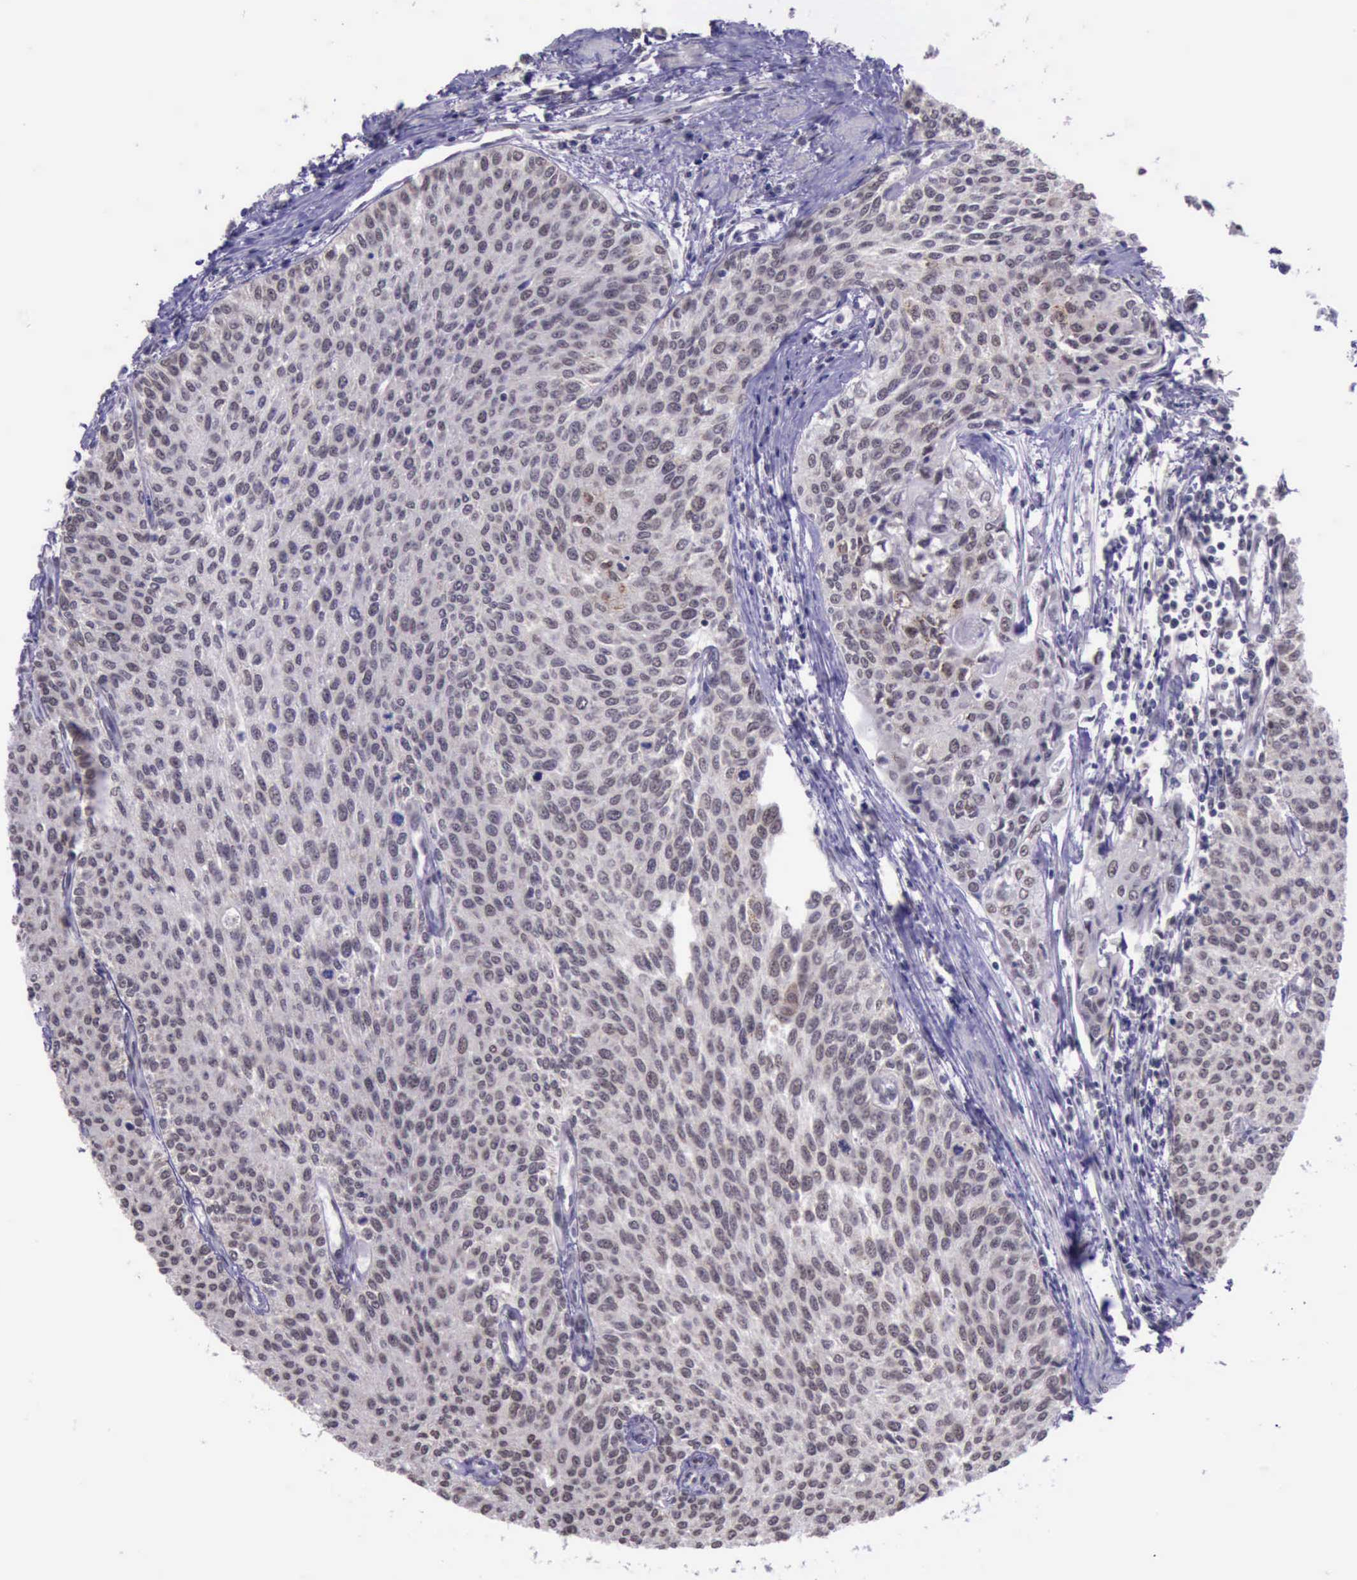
{"staining": {"intensity": "moderate", "quantity": ">75%", "location": "nuclear"}, "tissue": "urothelial cancer", "cell_type": "Tumor cells", "image_type": "cancer", "snomed": [{"axis": "morphology", "description": "Urothelial carcinoma, Low grade"}, {"axis": "topography", "description": "Urinary bladder"}], "caption": "Protein expression analysis of human low-grade urothelial carcinoma reveals moderate nuclear positivity in about >75% of tumor cells. (Brightfield microscopy of DAB IHC at high magnification).", "gene": "PRPF39", "patient": {"sex": "female", "age": 73}}